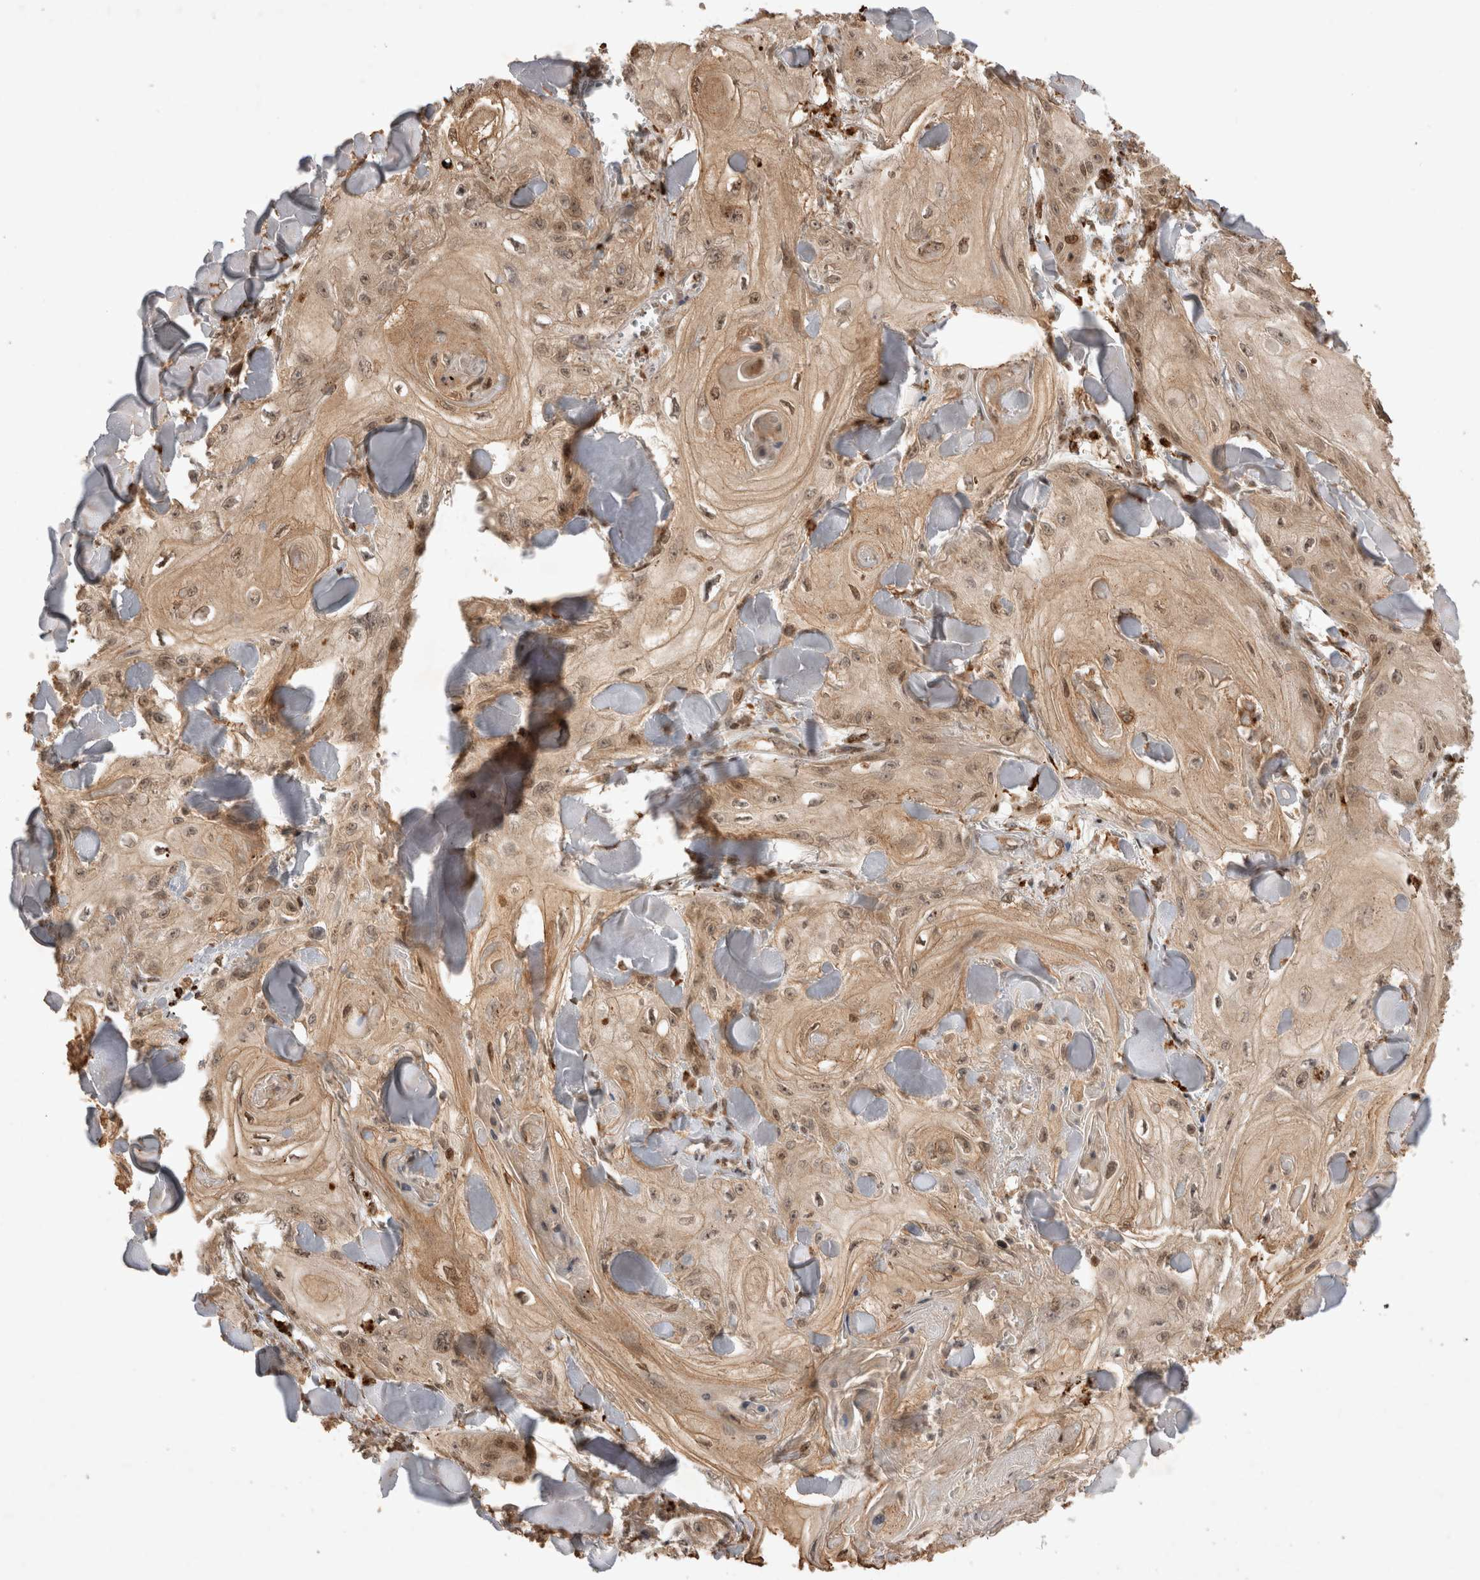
{"staining": {"intensity": "weak", "quantity": "25%-75%", "location": "cytoplasmic/membranous,nuclear"}, "tissue": "skin cancer", "cell_type": "Tumor cells", "image_type": "cancer", "snomed": [{"axis": "morphology", "description": "Squamous cell carcinoma, NOS"}, {"axis": "topography", "description": "Skin"}], "caption": "Protein expression analysis of squamous cell carcinoma (skin) displays weak cytoplasmic/membranous and nuclear staining in about 25%-75% of tumor cells. The protein of interest is stained brown, and the nuclei are stained in blue (DAB IHC with brightfield microscopy, high magnification).", "gene": "FAM221A", "patient": {"sex": "male", "age": 74}}